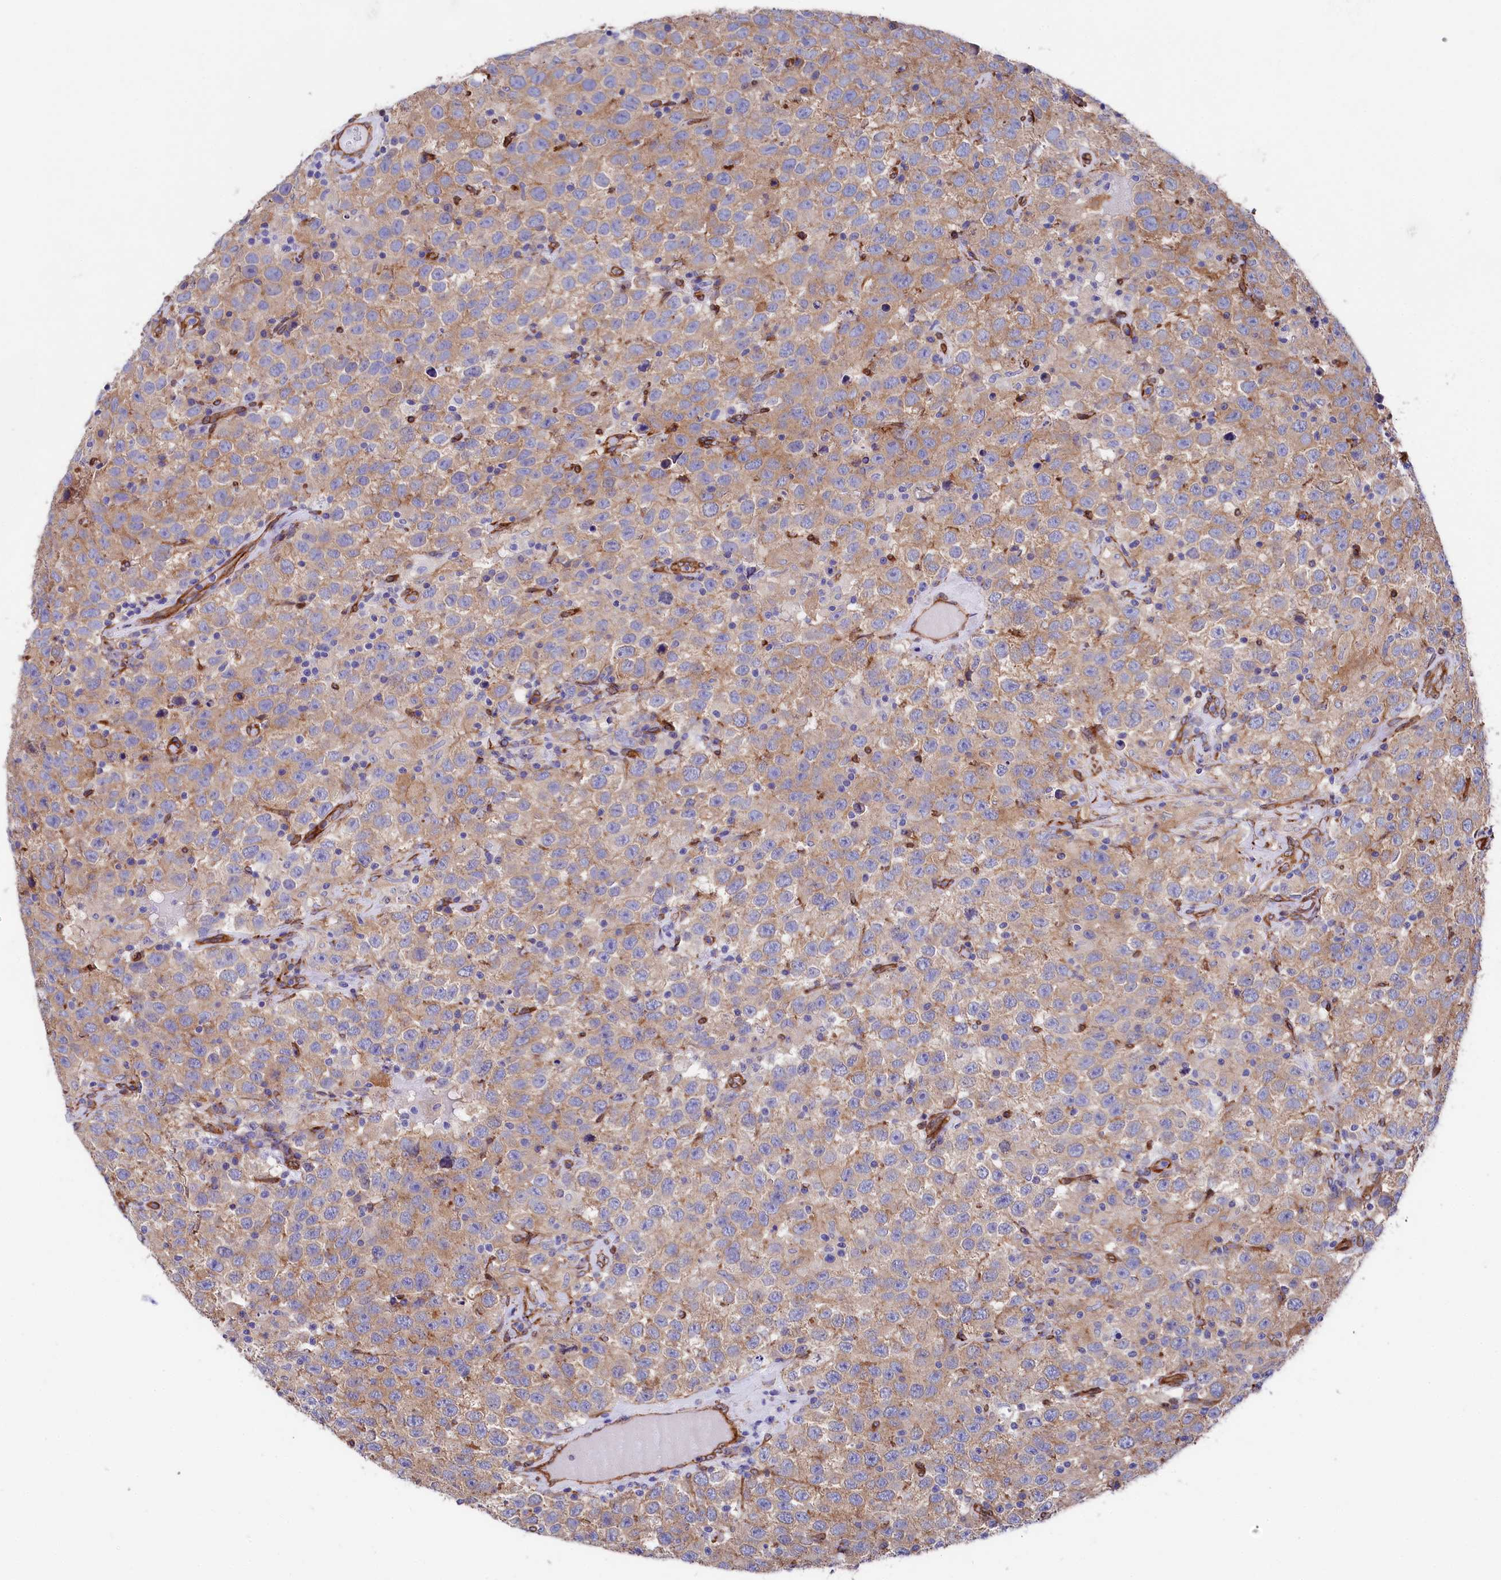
{"staining": {"intensity": "weak", "quantity": "25%-75%", "location": "cytoplasmic/membranous"}, "tissue": "testis cancer", "cell_type": "Tumor cells", "image_type": "cancer", "snomed": [{"axis": "morphology", "description": "Seminoma, NOS"}, {"axis": "topography", "description": "Testis"}], "caption": "Seminoma (testis) stained for a protein (brown) shows weak cytoplasmic/membranous positive positivity in about 25%-75% of tumor cells.", "gene": "TNKS1BP1", "patient": {"sex": "male", "age": 41}}